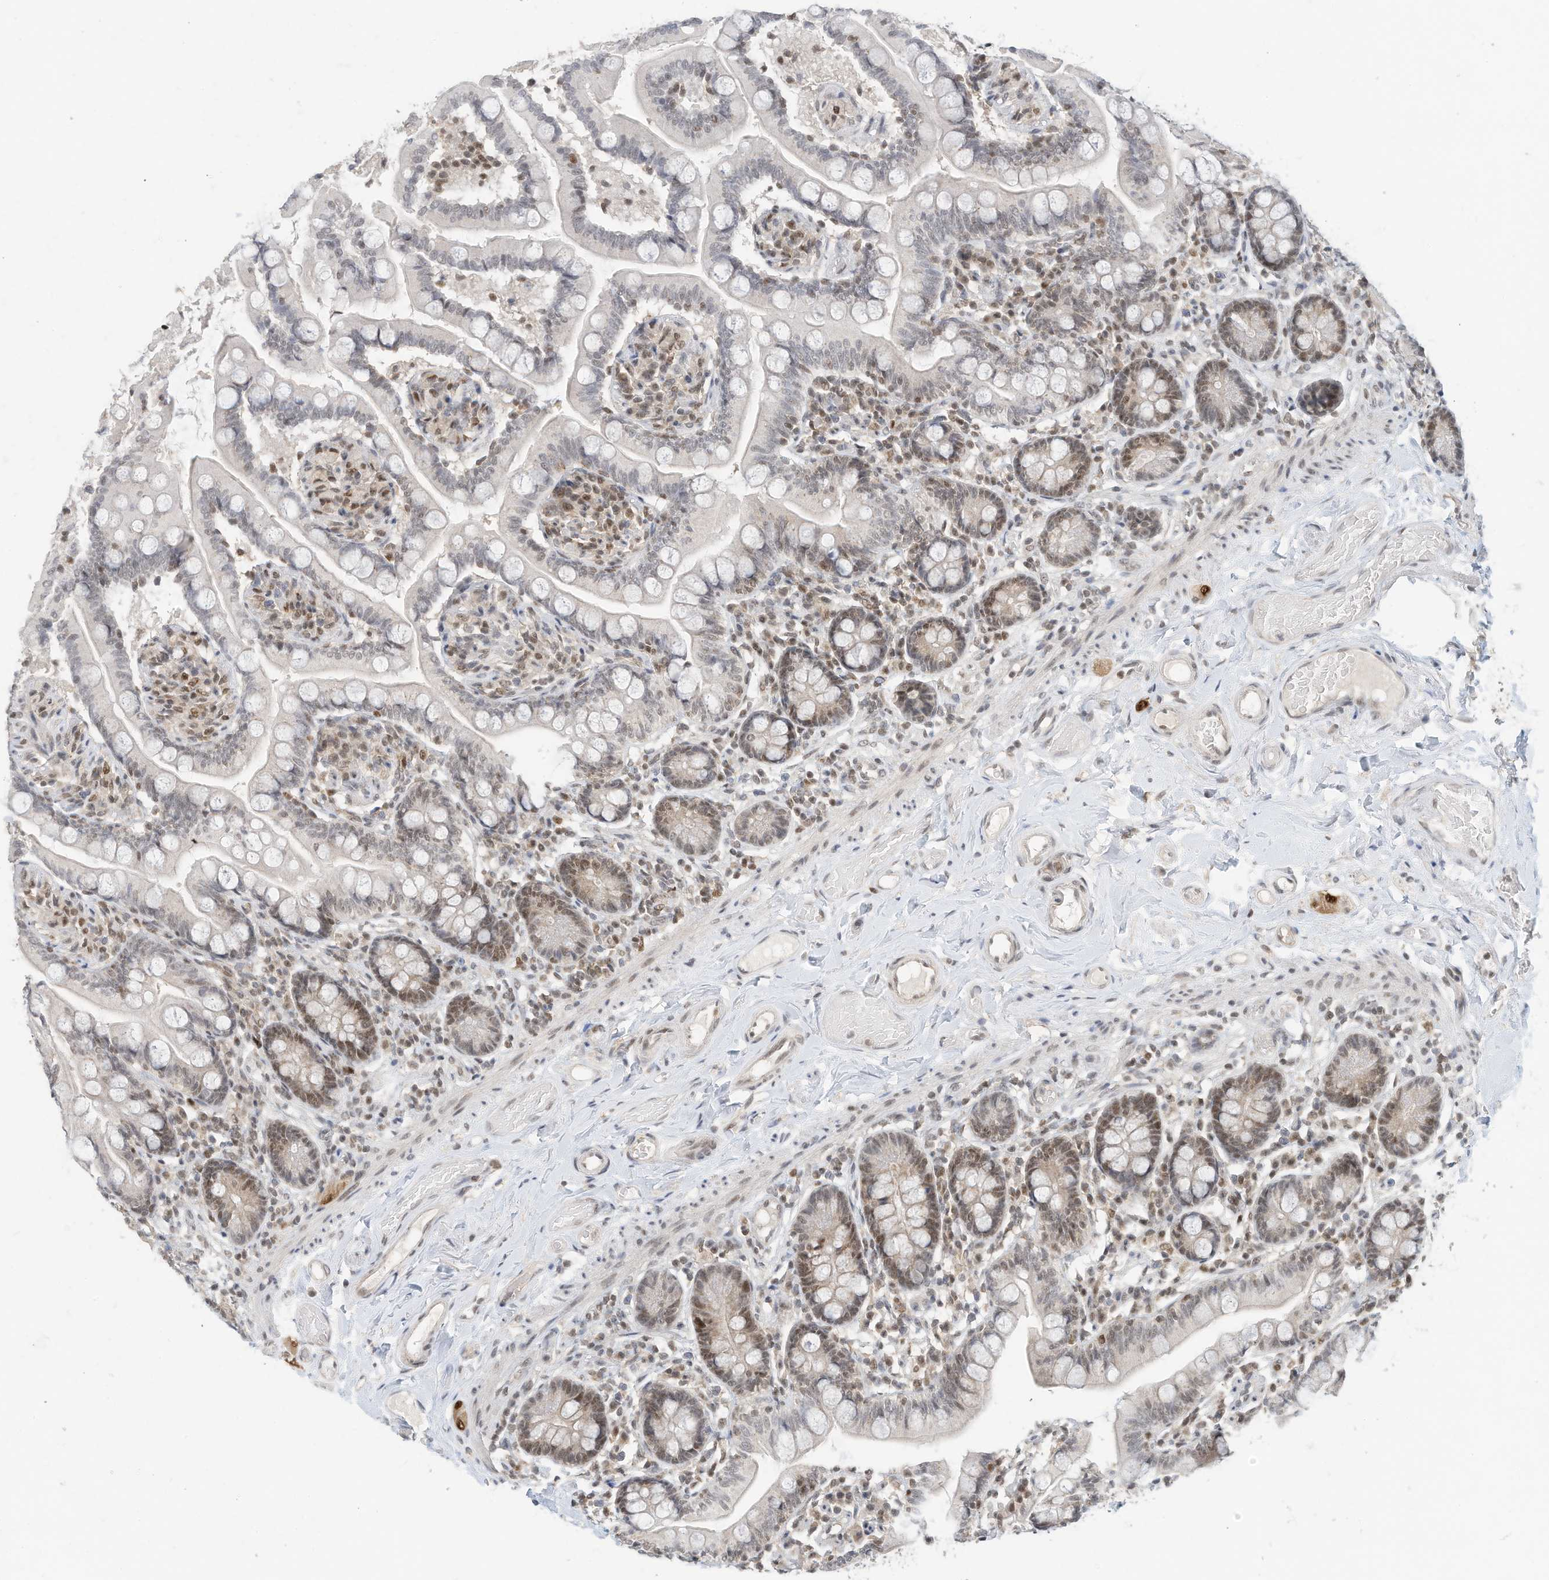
{"staining": {"intensity": "moderate", "quantity": "<25%", "location": "nuclear"}, "tissue": "small intestine", "cell_type": "Glandular cells", "image_type": "normal", "snomed": [{"axis": "morphology", "description": "Normal tissue, NOS"}, {"axis": "topography", "description": "Small intestine"}], "caption": "This histopathology image demonstrates immunohistochemistry (IHC) staining of unremarkable small intestine, with low moderate nuclear expression in approximately <25% of glandular cells.", "gene": "OGT", "patient": {"sex": "female", "age": 64}}